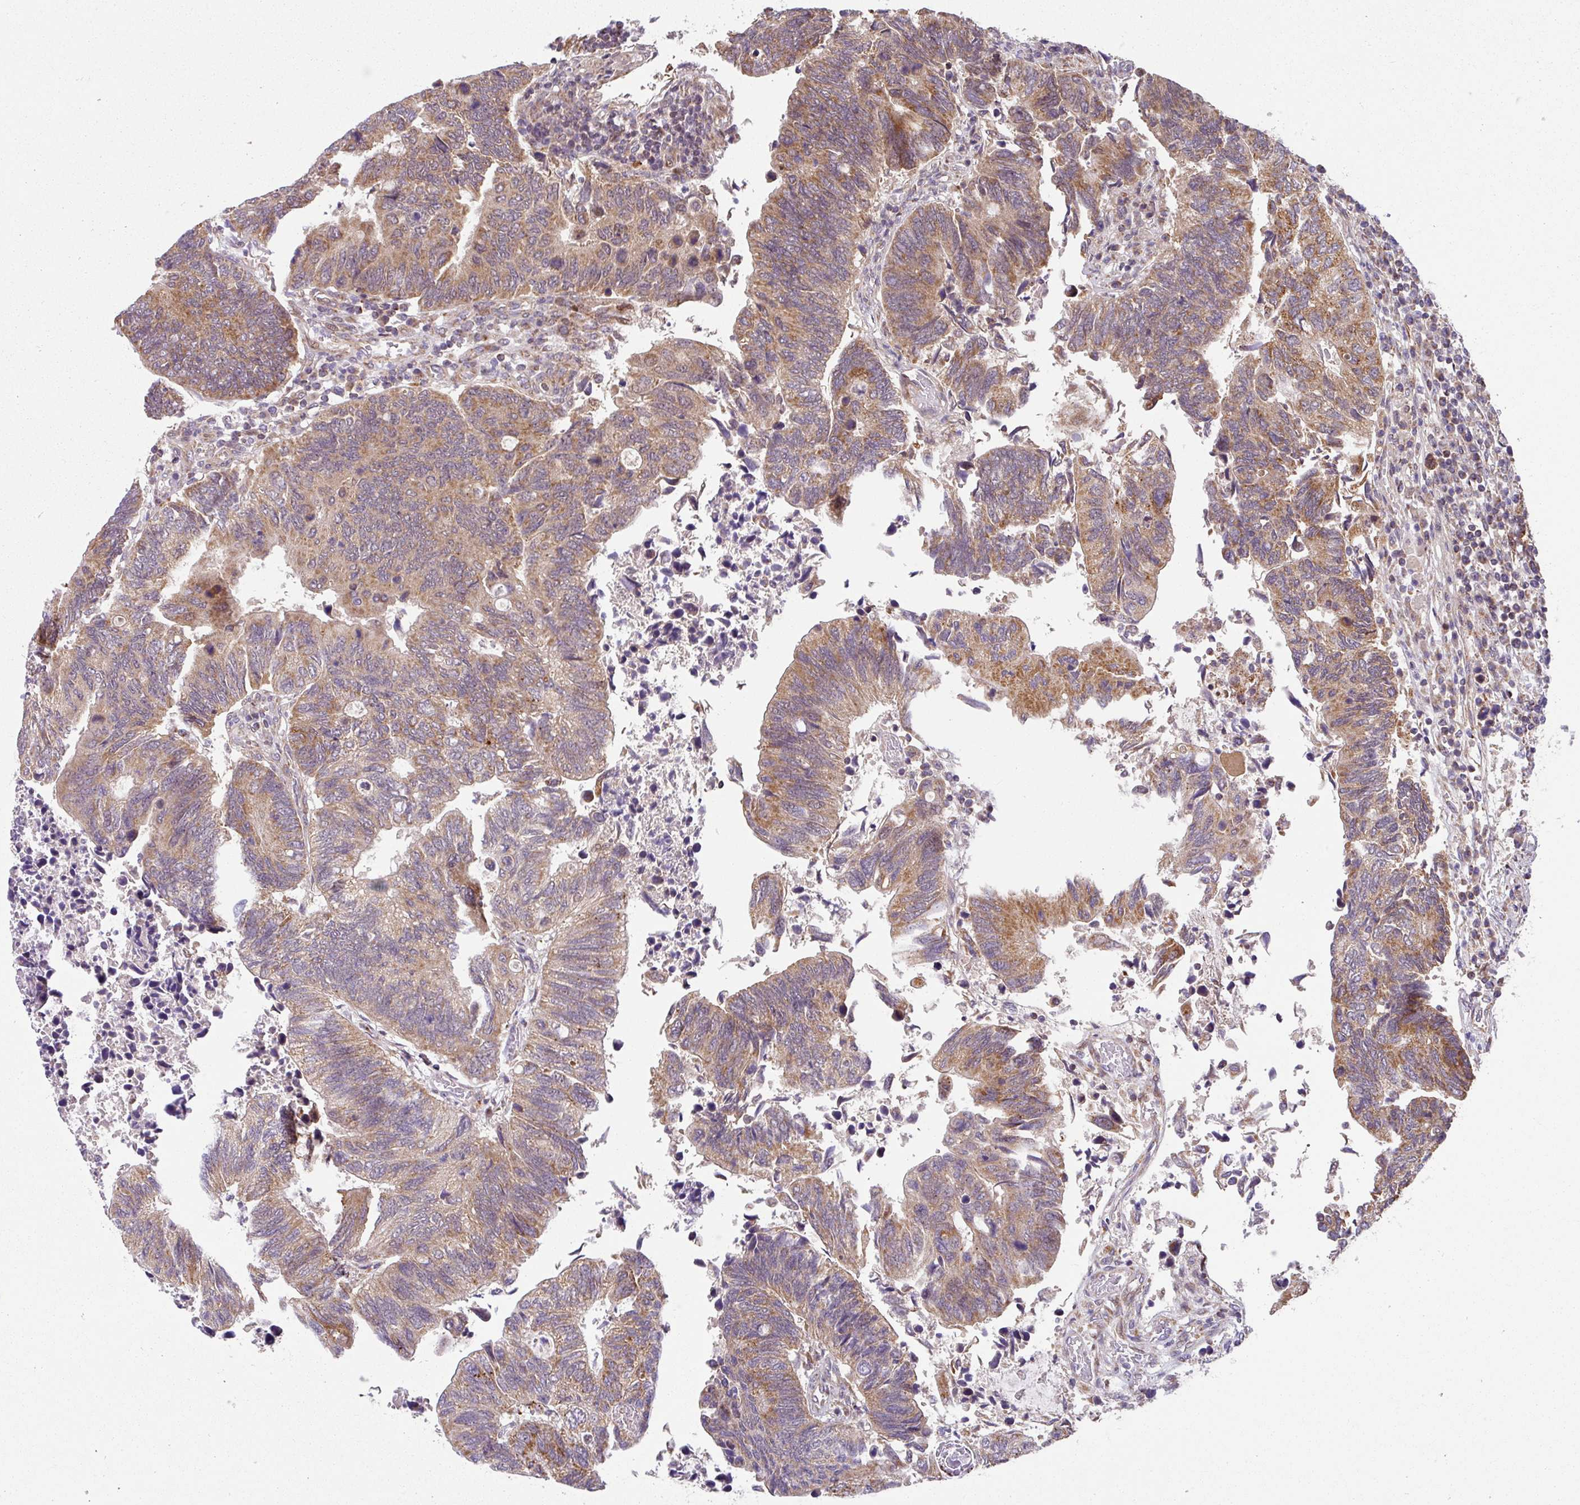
{"staining": {"intensity": "moderate", "quantity": ">75%", "location": "cytoplasmic/membranous"}, "tissue": "colorectal cancer", "cell_type": "Tumor cells", "image_type": "cancer", "snomed": [{"axis": "morphology", "description": "Adenocarcinoma, NOS"}, {"axis": "topography", "description": "Colon"}], "caption": "High-magnification brightfield microscopy of adenocarcinoma (colorectal) stained with DAB (brown) and counterstained with hematoxylin (blue). tumor cells exhibit moderate cytoplasmic/membranous staining is identified in about>75% of cells. The protein of interest is shown in brown color, while the nuclei are stained blue.", "gene": "SARS2", "patient": {"sex": "male", "age": 87}}